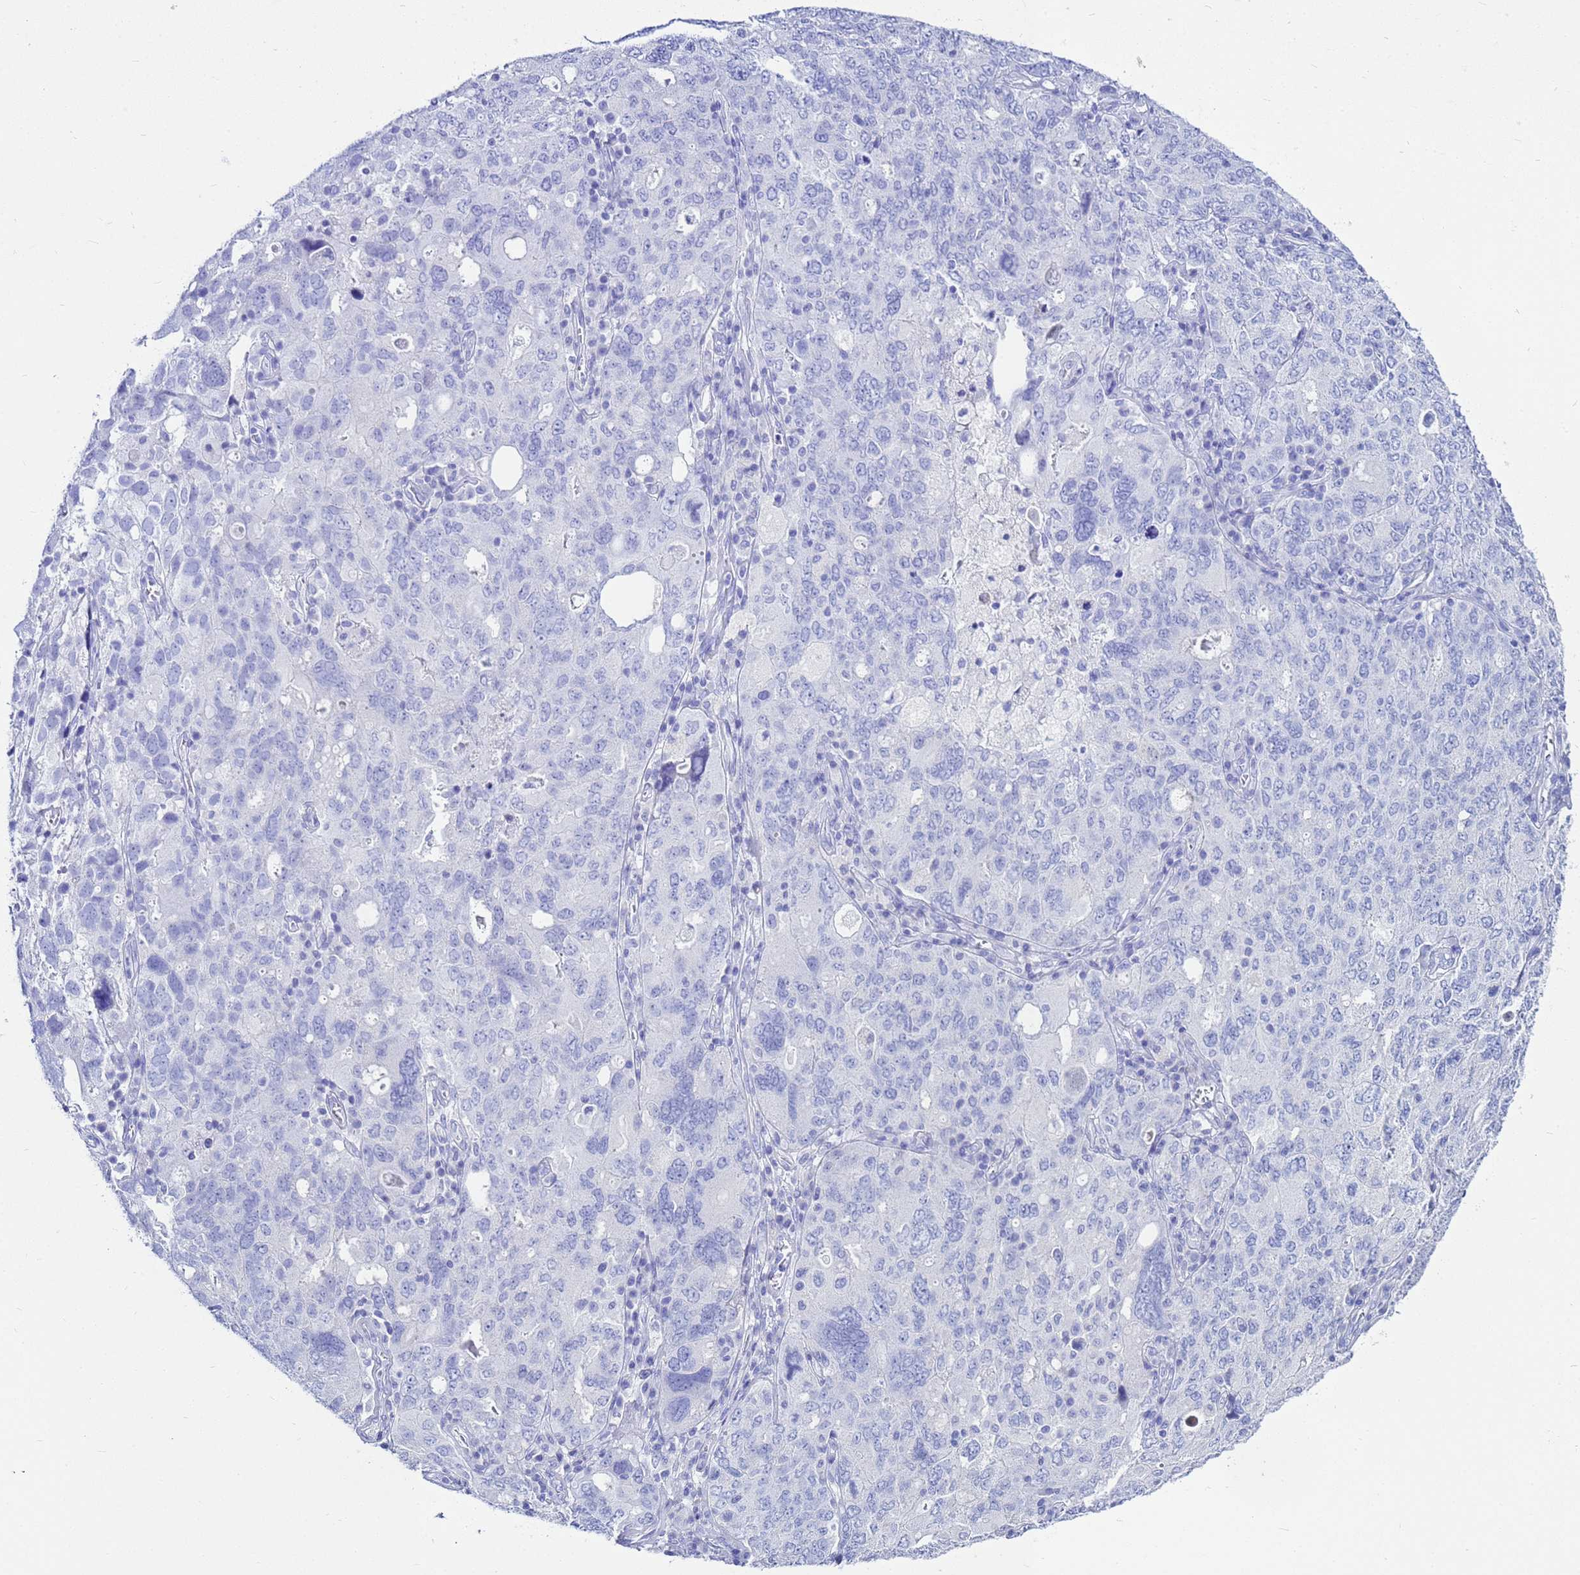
{"staining": {"intensity": "negative", "quantity": "none", "location": "none"}, "tissue": "ovarian cancer", "cell_type": "Tumor cells", "image_type": "cancer", "snomed": [{"axis": "morphology", "description": "Carcinoma, endometroid"}, {"axis": "topography", "description": "Ovary"}], "caption": "Immunohistochemistry of human ovarian cancer (endometroid carcinoma) shows no positivity in tumor cells.", "gene": "CKB", "patient": {"sex": "female", "age": 62}}